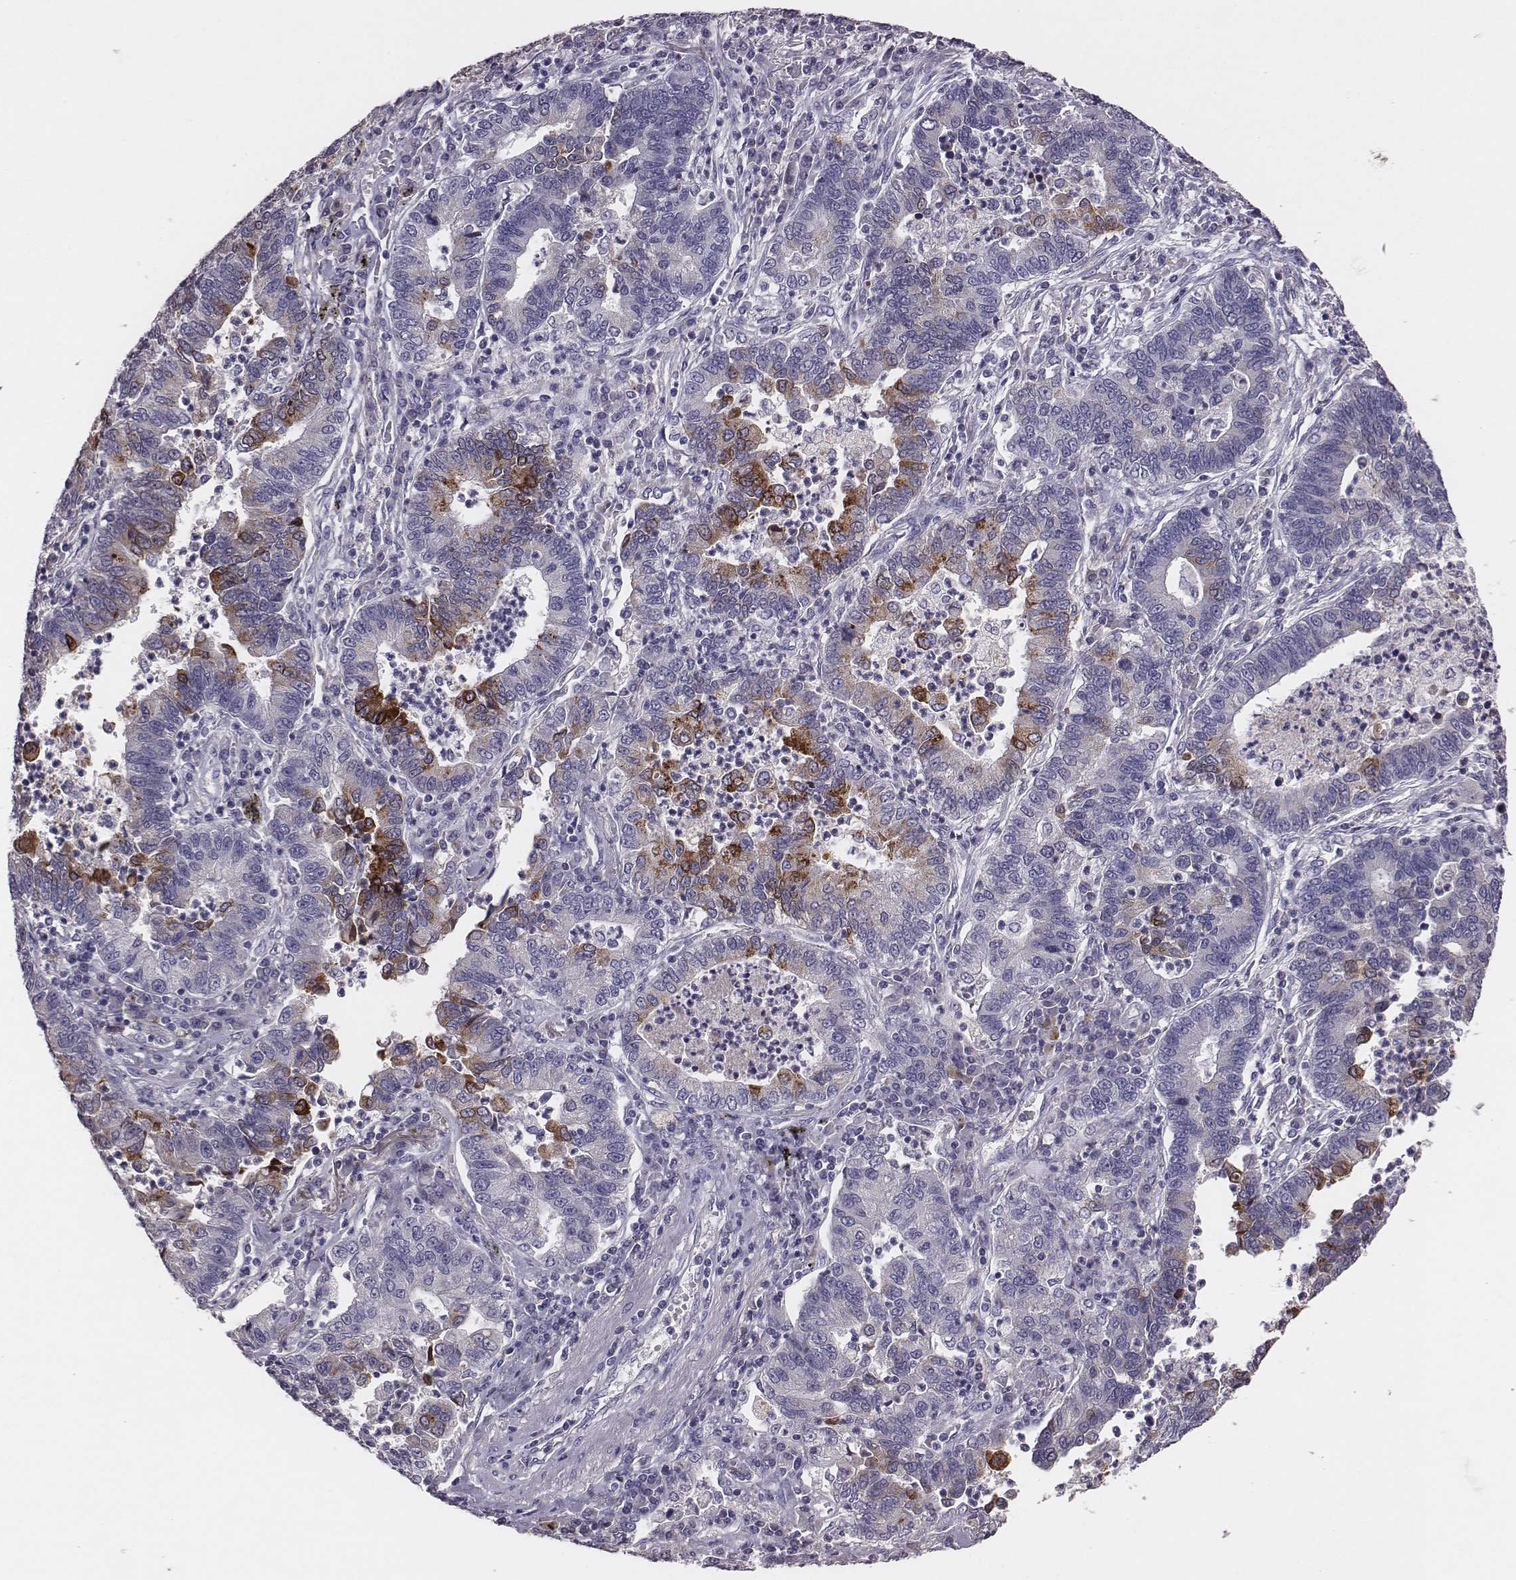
{"staining": {"intensity": "strong", "quantity": "<25%", "location": "cytoplasmic/membranous"}, "tissue": "lung cancer", "cell_type": "Tumor cells", "image_type": "cancer", "snomed": [{"axis": "morphology", "description": "Adenocarcinoma, NOS"}, {"axis": "topography", "description": "Lung"}], "caption": "DAB (3,3'-diaminobenzidine) immunohistochemical staining of human lung cancer (adenocarcinoma) shows strong cytoplasmic/membranous protein positivity in approximately <25% of tumor cells.", "gene": "EN1", "patient": {"sex": "female", "age": 57}}